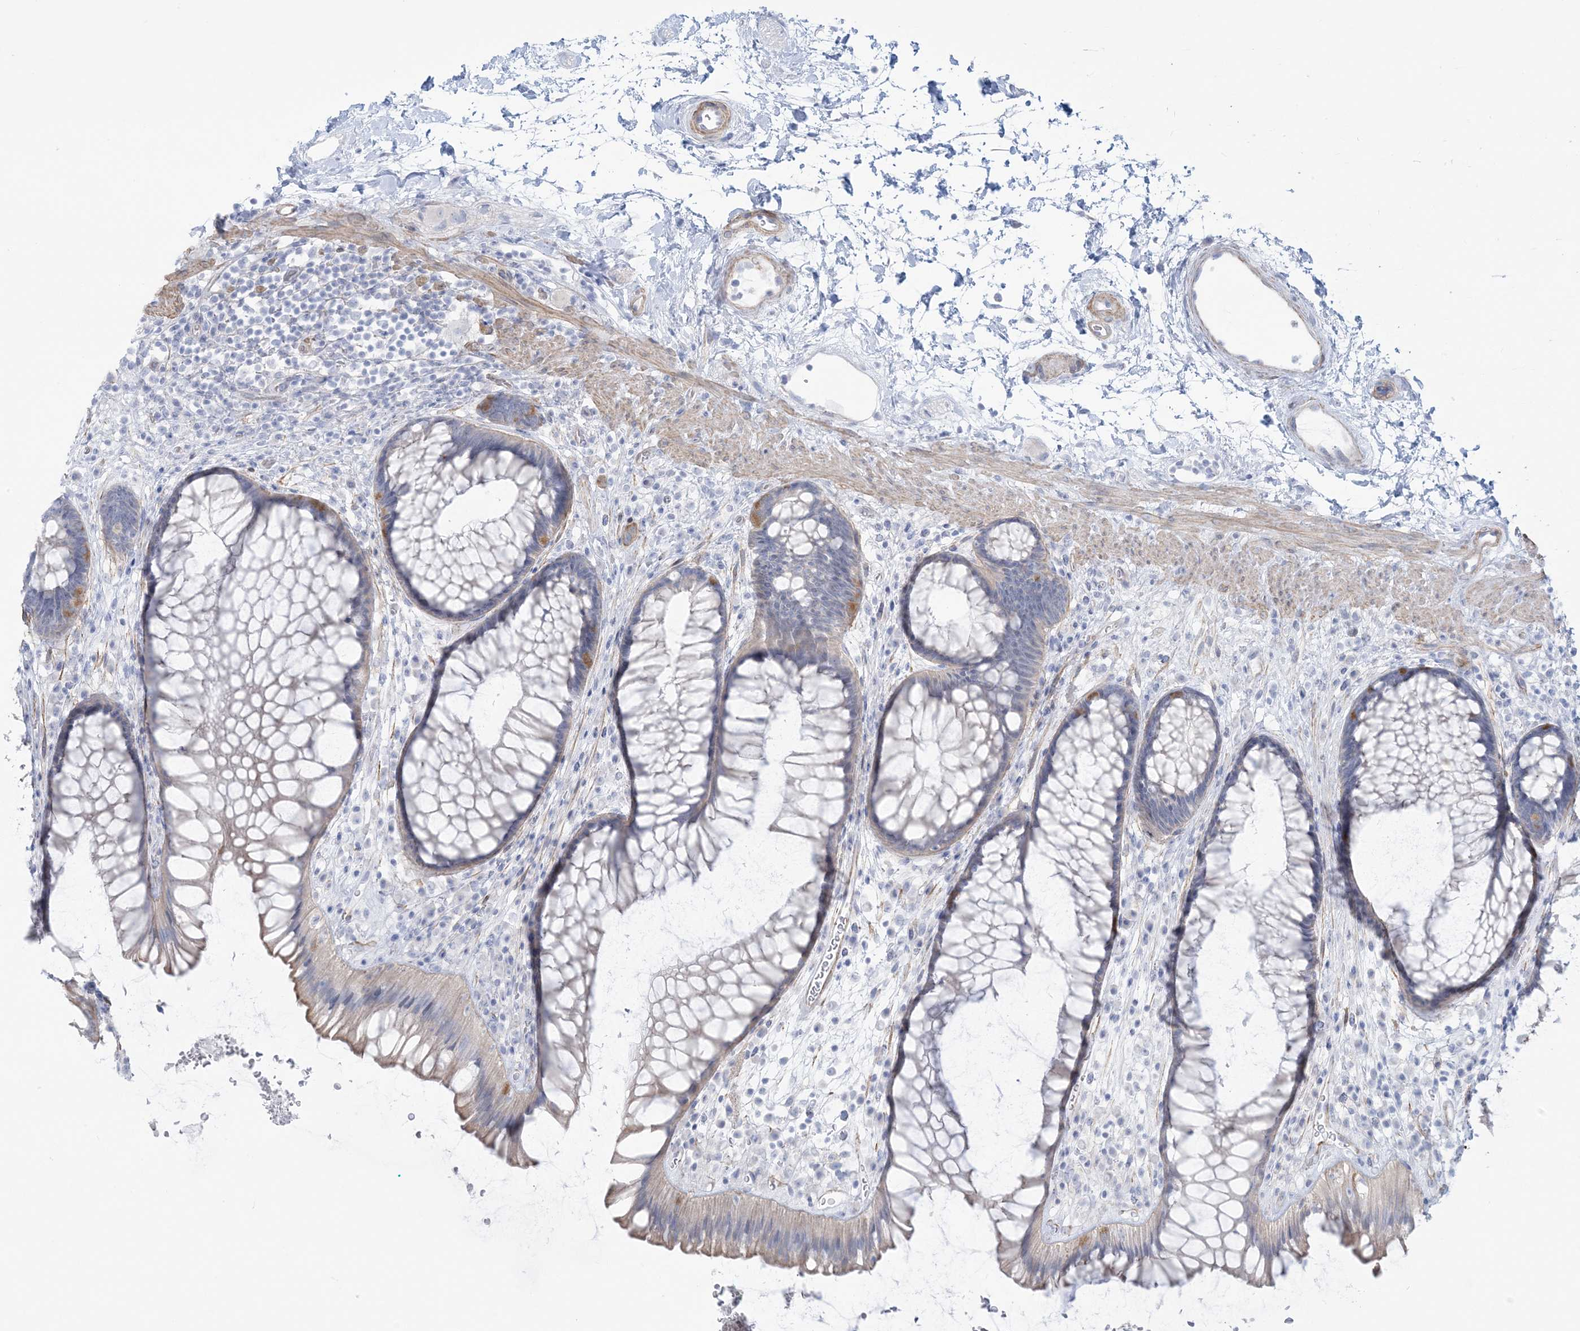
{"staining": {"intensity": "weak", "quantity": "<25%", "location": "cytoplasmic/membranous"}, "tissue": "rectum", "cell_type": "Glandular cells", "image_type": "normal", "snomed": [{"axis": "morphology", "description": "Normal tissue, NOS"}, {"axis": "topography", "description": "Rectum"}], "caption": "This is a histopathology image of immunohistochemistry staining of benign rectum, which shows no expression in glandular cells.", "gene": "AGXT", "patient": {"sex": "male", "age": 51}}